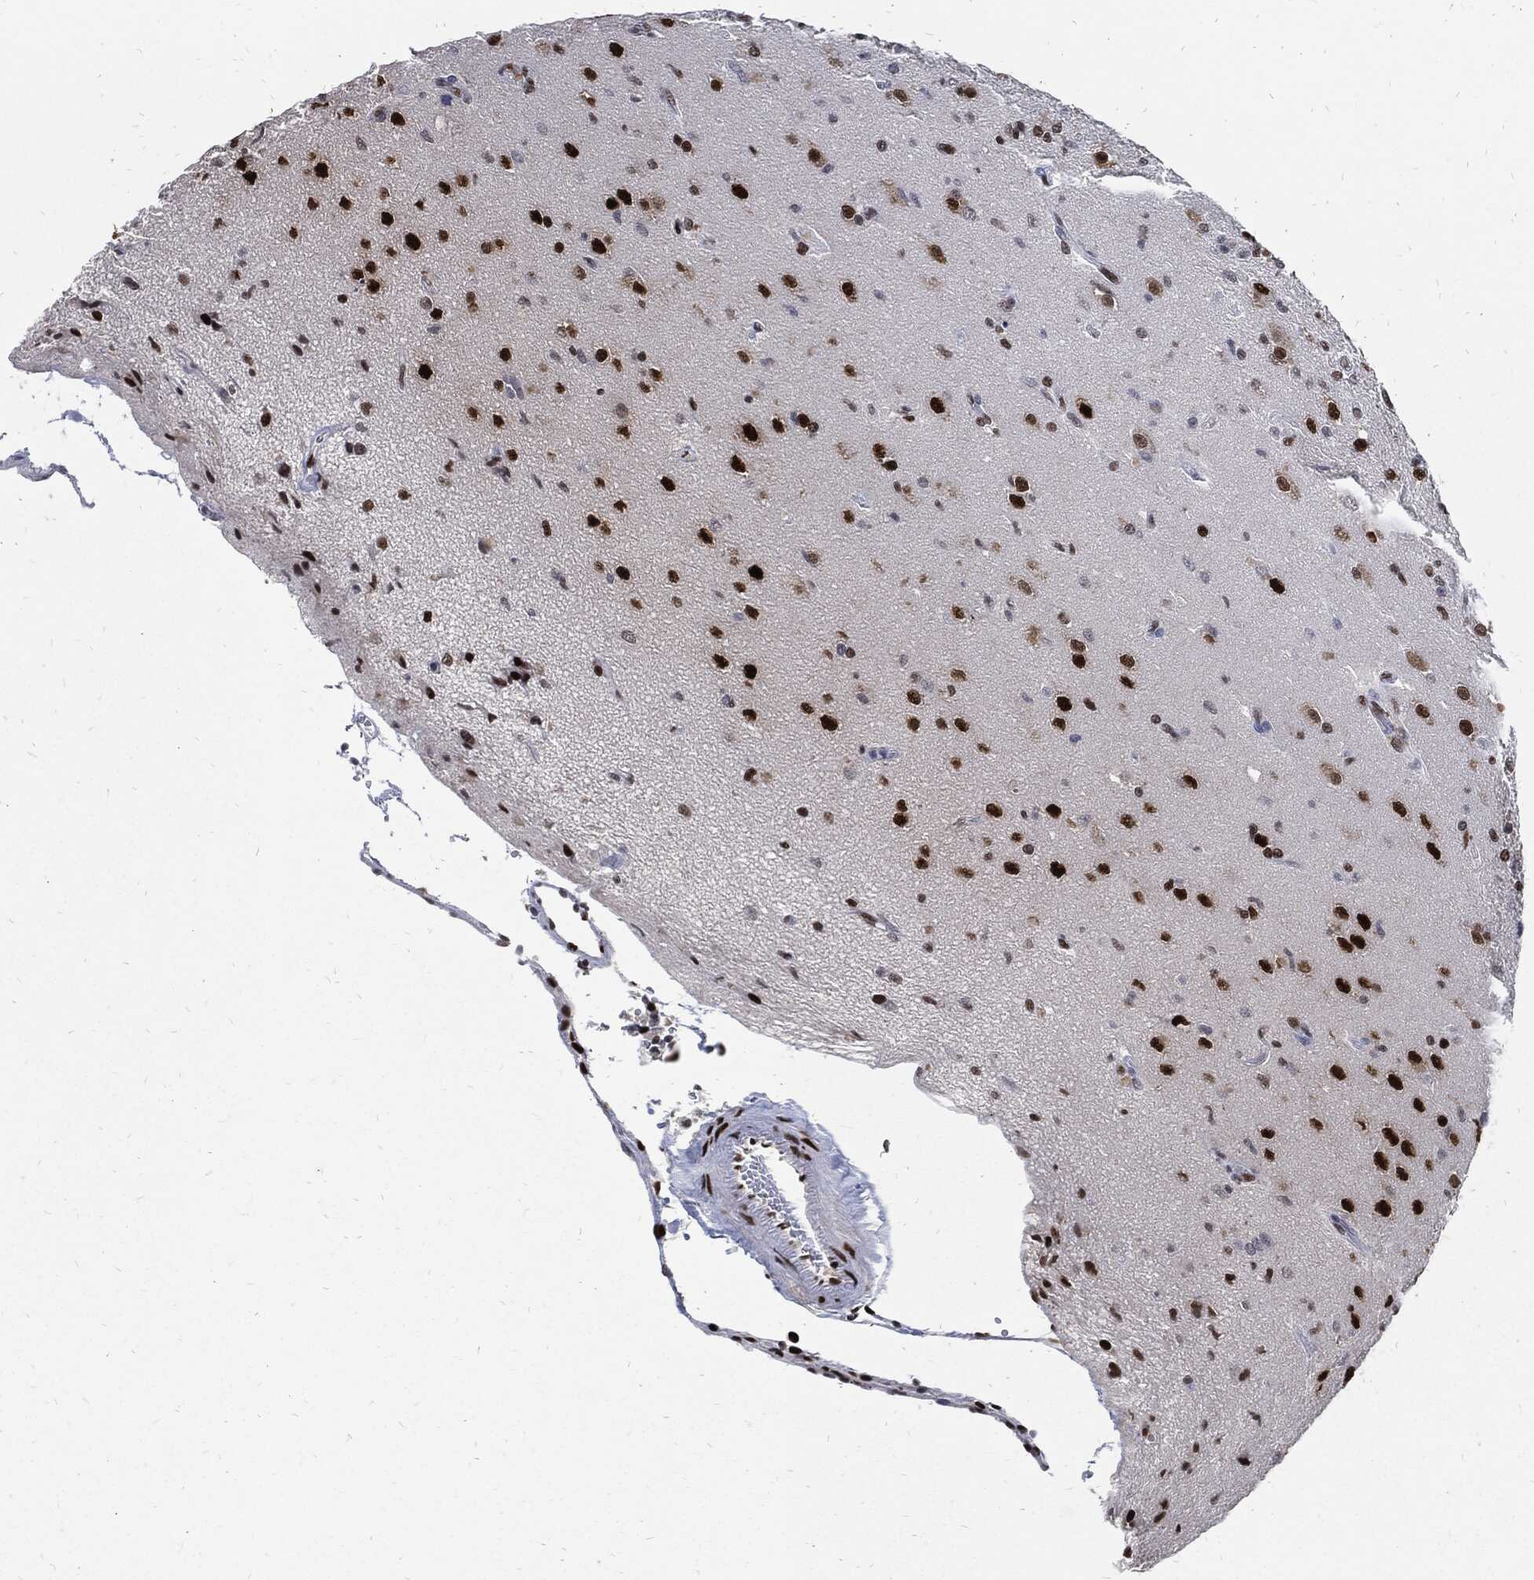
{"staining": {"intensity": "strong", "quantity": "25%-75%", "location": "nuclear"}, "tissue": "glioma", "cell_type": "Tumor cells", "image_type": "cancer", "snomed": [{"axis": "morphology", "description": "Glioma, malignant, High grade"}, {"axis": "topography", "description": "Brain"}], "caption": "Approximately 25%-75% of tumor cells in glioma reveal strong nuclear protein expression as visualized by brown immunohistochemical staining.", "gene": "JUN", "patient": {"sex": "male", "age": 56}}